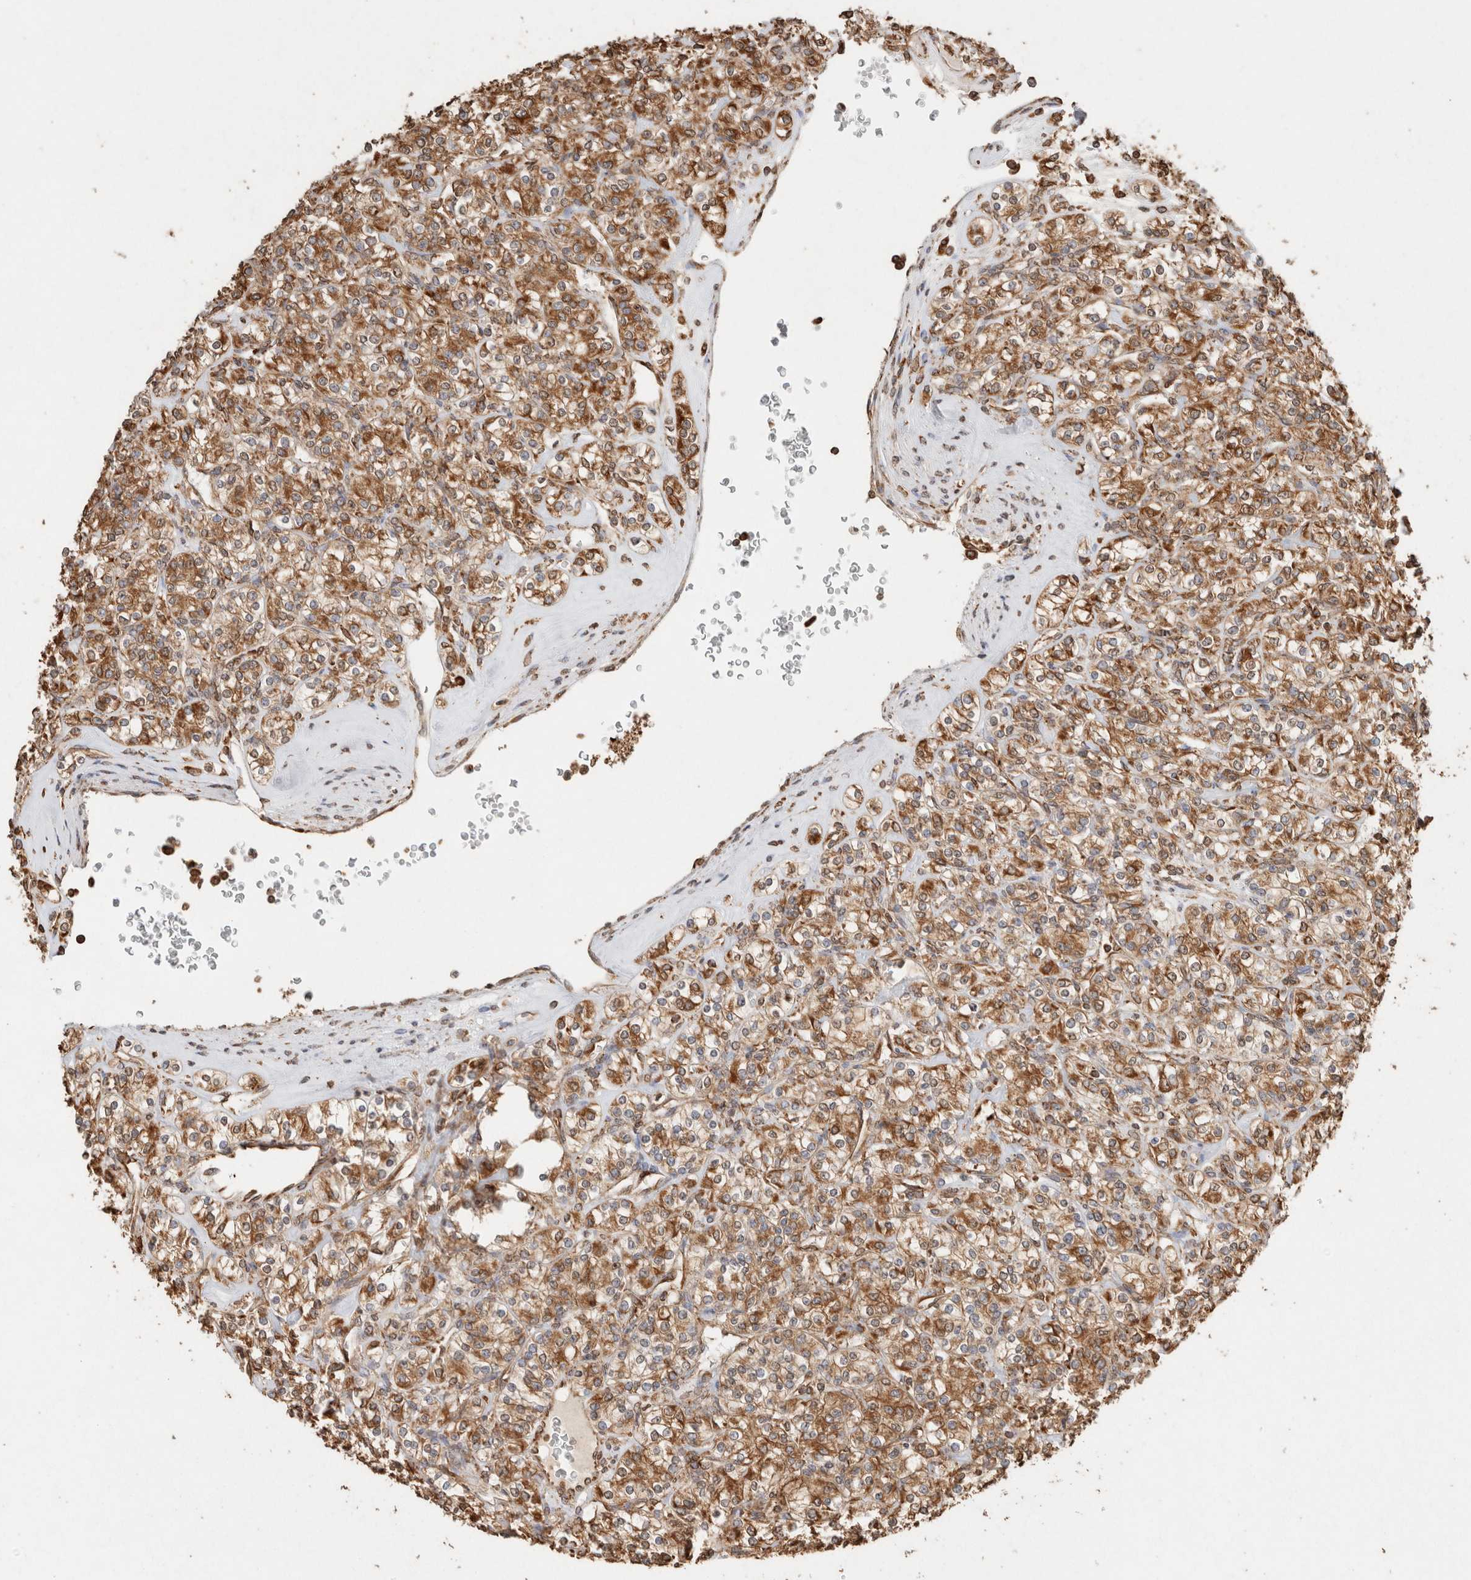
{"staining": {"intensity": "moderate", "quantity": ">75%", "location": "cytoplasmic/membranous"}, "tissue": "renal cancer", "cell_type": "Tumor cells", "image_type": "cancer", "snomed": [{"axis": "morphology", "description": "Adenocarcinoma, NOS"}, {"axis": "topography", "description": "Kidney"}], "caption": "Tumor cells reveal medium levels of moderate cytoplasmic/membranous staining in approximately >75% of cells in human adenocarcinoma (renal). Immunohistochemistry (ihc) stains the protein in brown and the nuclei are stained blue.", "gene": "ERAP1", "patient": {"sex": "male", "age": 77}}